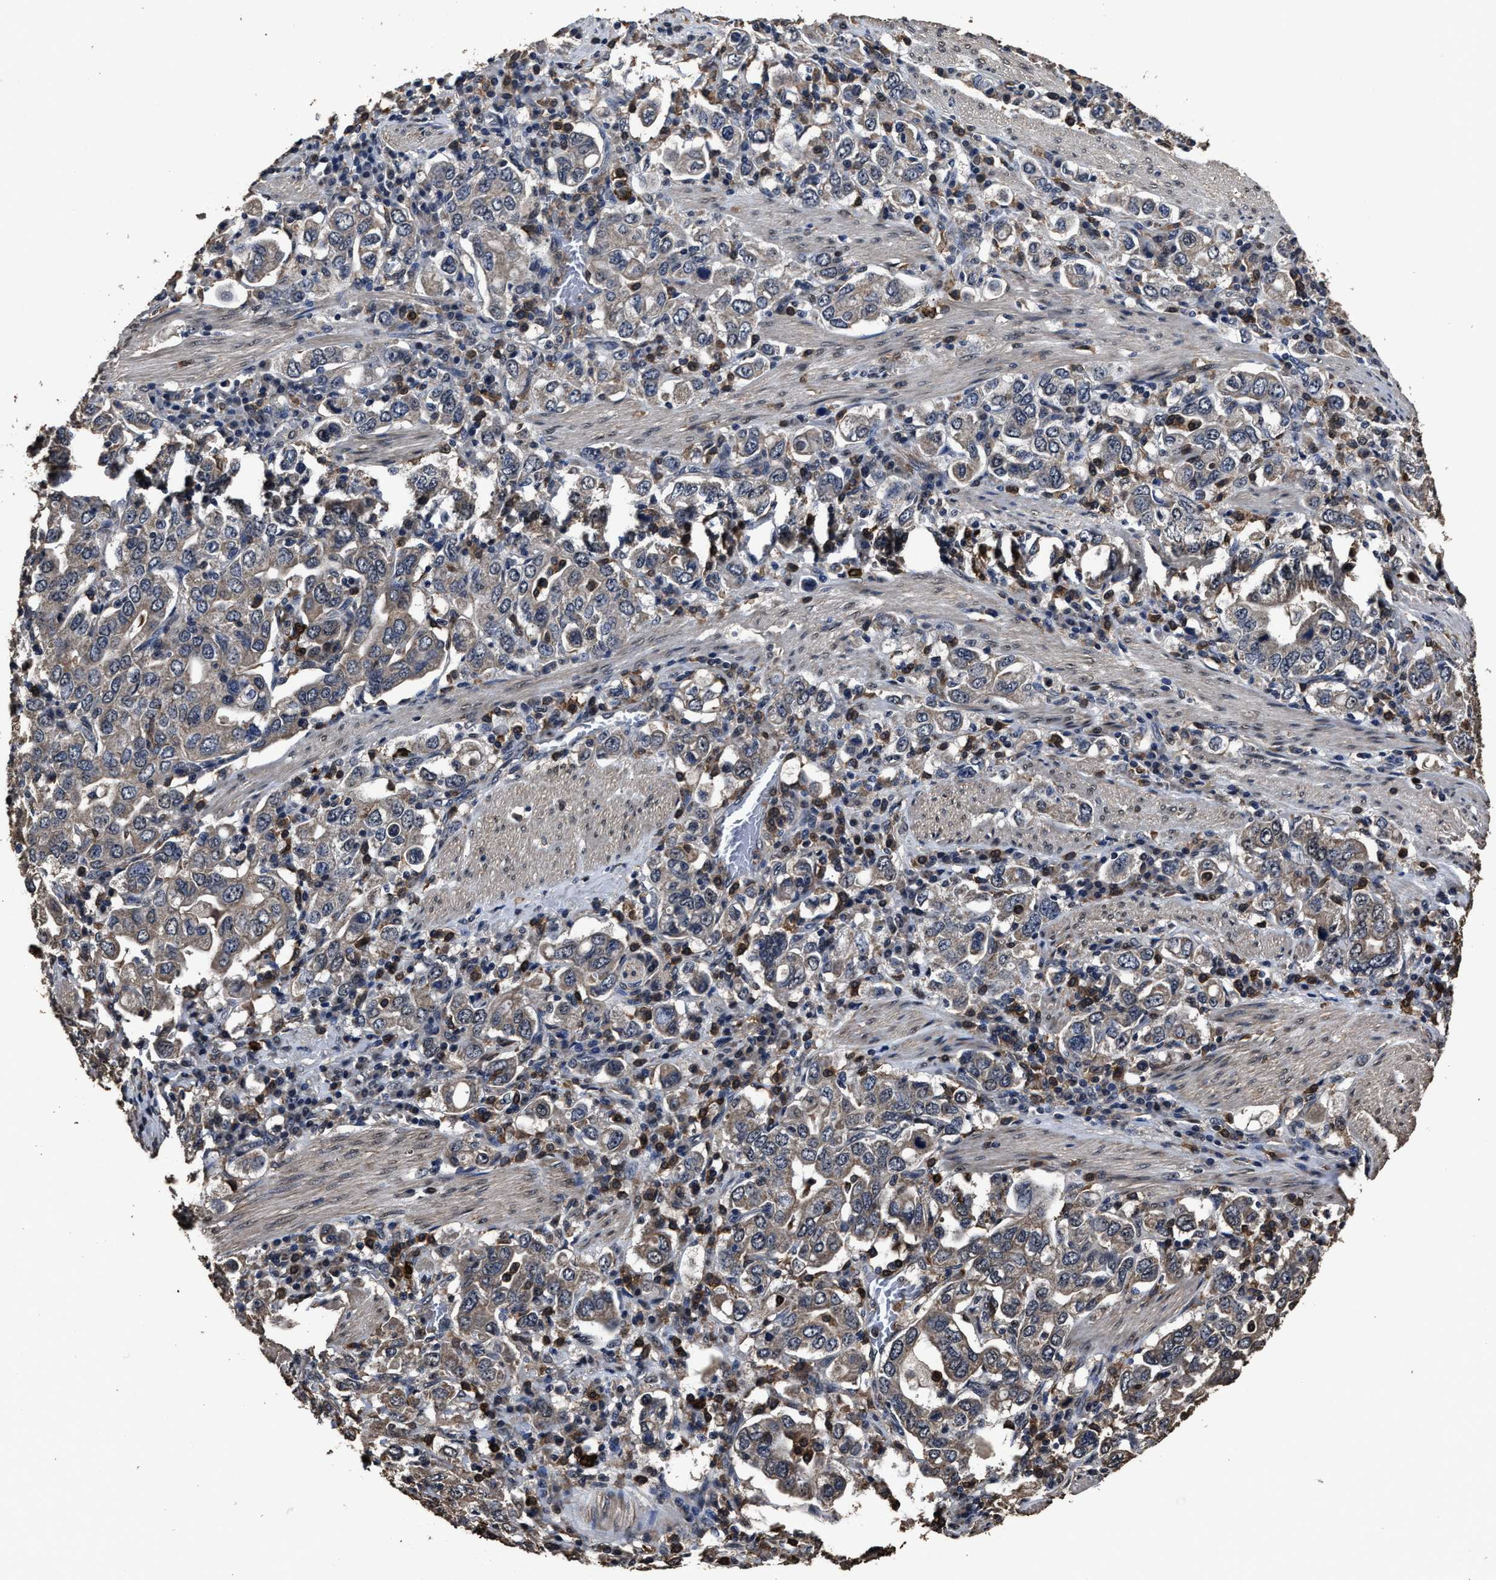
{"staining": {"intensity": "weak", "quantity": ">75%", "location": "cytoplasmic/membranous"}, "tissue": "stomach cancer", "cell_type": "Tumor cells", "image_type": "cancer", "snomed": [{"axis": "morphology", "description": "Adenocarcinoma, NOS"}, {"axis": "topography", "description": "Stomach, upper"}], "caption": "This is an image of immunohistochemistry staining of adenocarcinoma (stomach), which shows weak staining in the cytoplasmic/membranous of tumor cells.", "gene": "RSBN1L", "patient": {"sex": "male", "age": 62}}